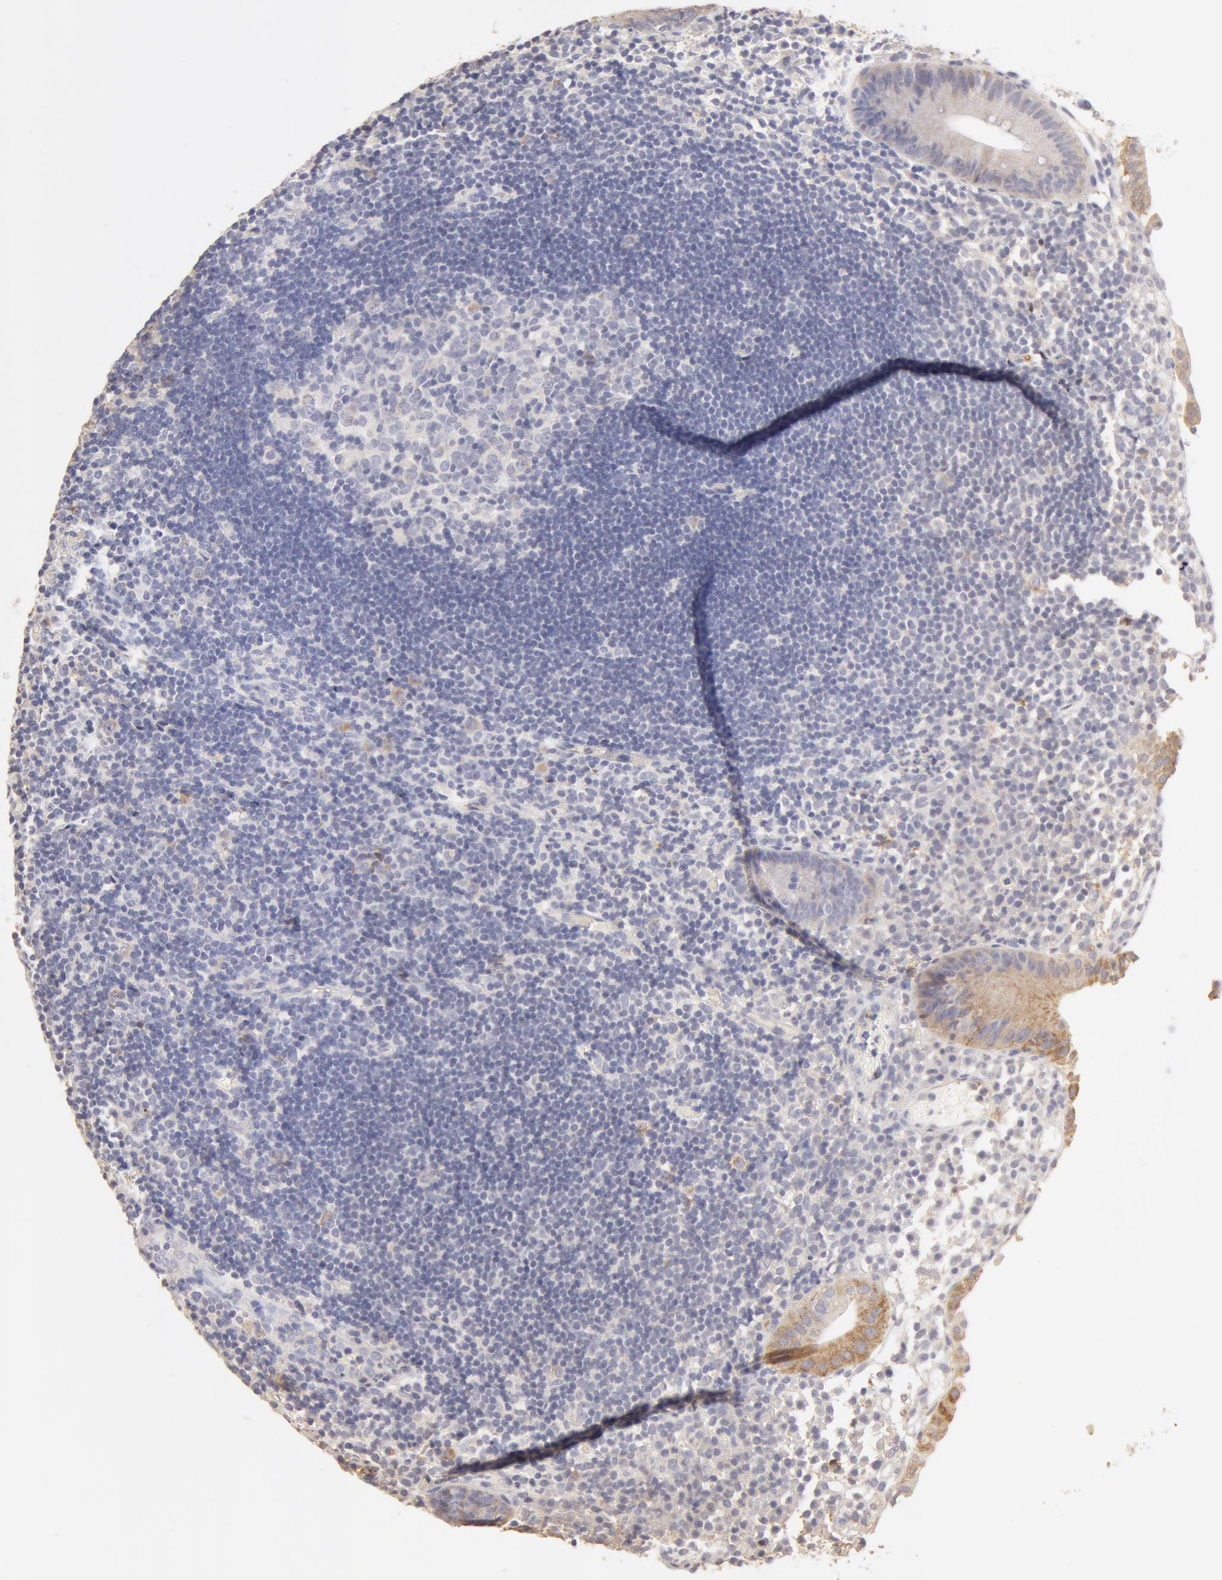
{"staining": {"intensity": "weak", "quantity": ">75%", "location": "cytoplasmic/membranous"}, "tissue": "appendix", "cell_type": "Glandular cells", "image_type": "normal", "snomed": [{"axis": "morphology", "description": "Normal tissue, NOS"}, {"axis": "topography", "description": "Appendix"}], "caption": "Appendix stained with DAB (3,3'-diaminobenzidine) immunohistochemistry displays low levels of weak cytoplasmic/membranous positivity in approximately >75% of glandular cells. Immunohistochemistry stains the protein of interest in brown and the nuclei are stained blue.", "gene": "TF", "patient": {"sex": "male", "age": 25}}